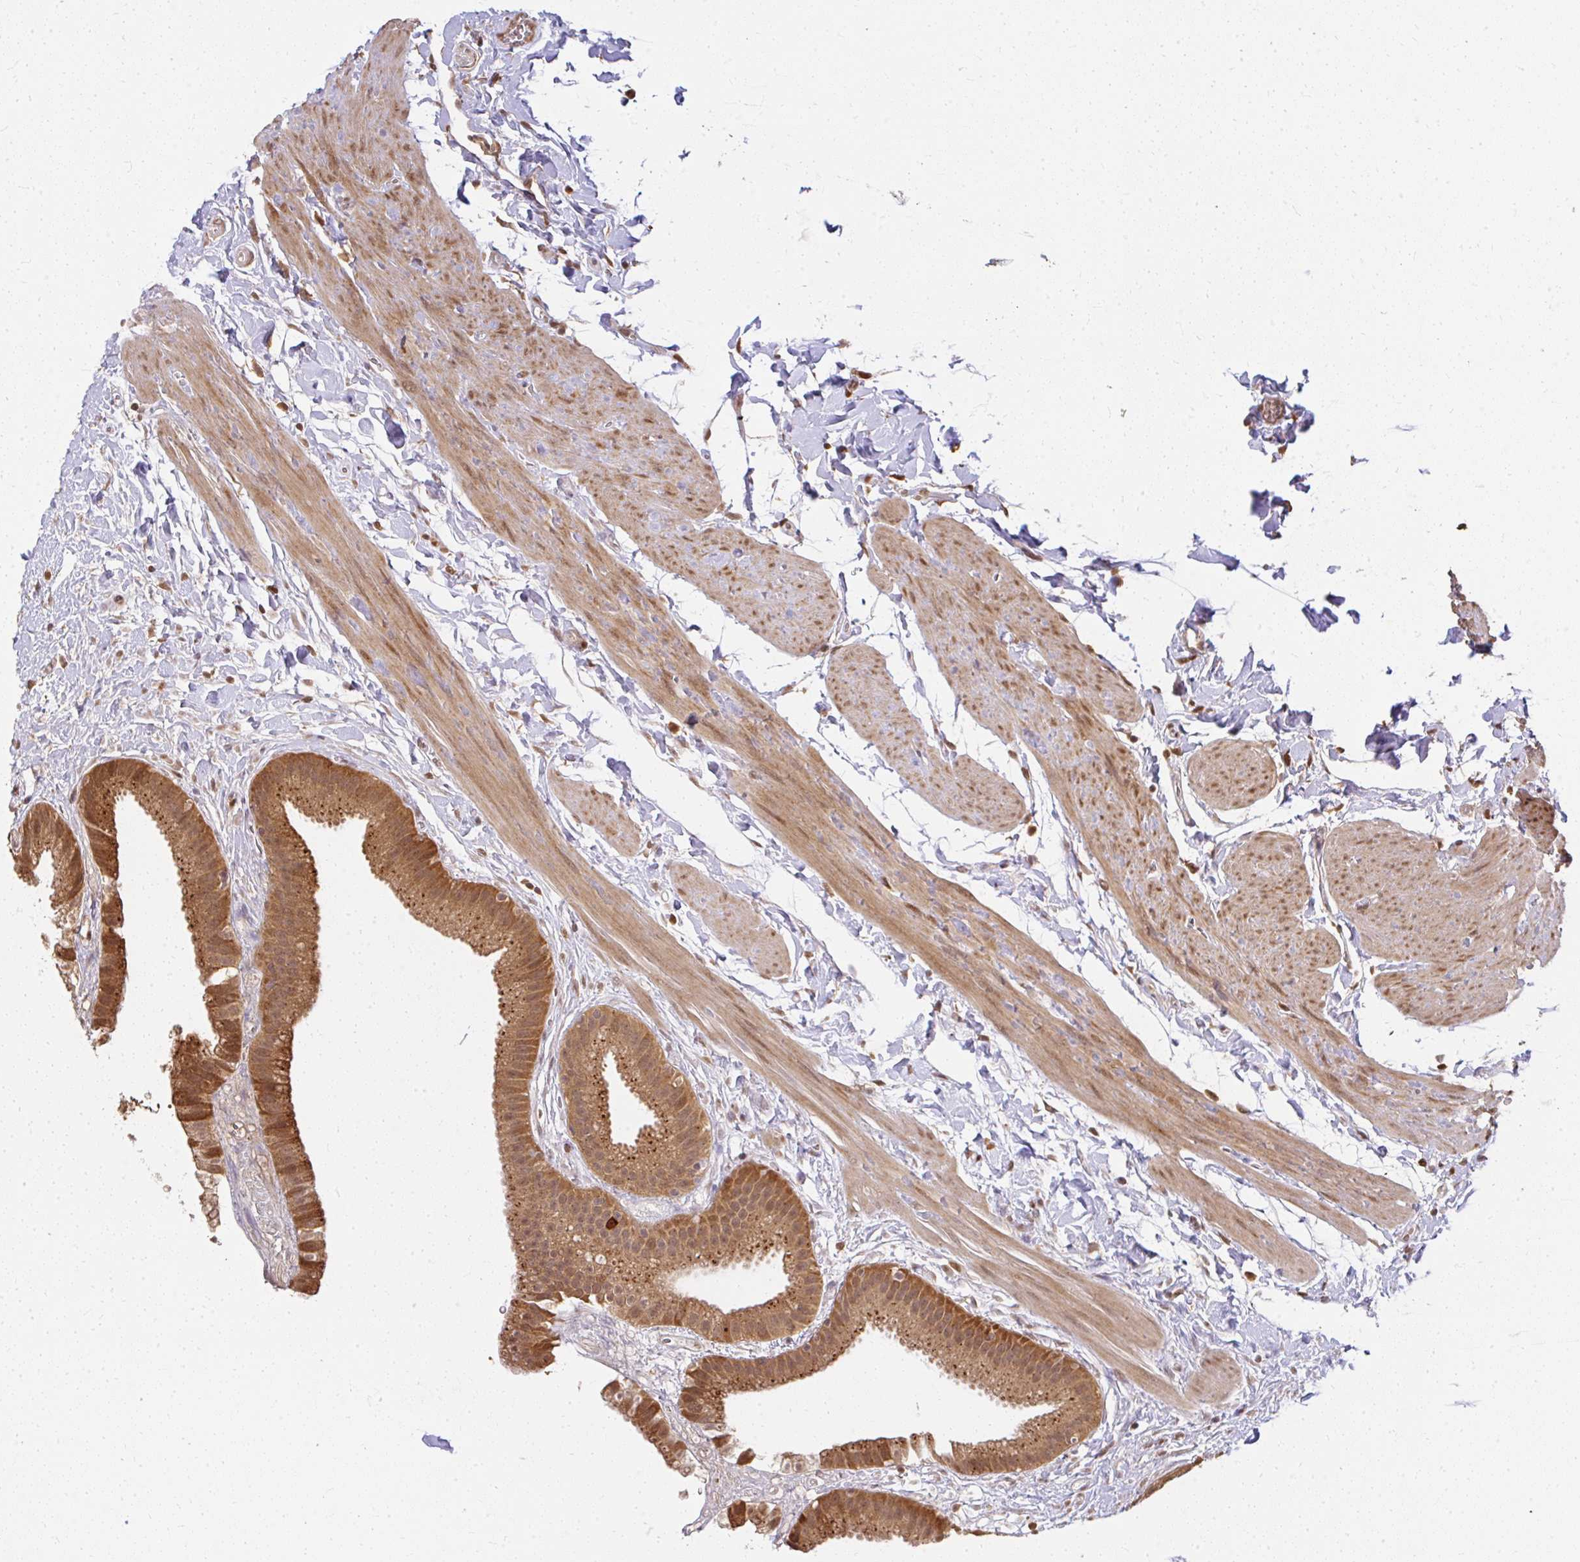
{"staining": {"intensity": "strong", "quantity": ">75%", "location": "cytoplasmic/membranous"}, "tissue": "gallbladder", "cell_type": "Glandular cells", "image_type": "normal", "snomed": [{"axis": "morphology", "description": "Normal tissue, NOS"}, {"axis": "topography", "description": "Gallbladder"}], "caption": "Immunohistochemistry image of normal human gallbladder stained for a protein (brown), which exhibits high levels of strong cytoplasmic/membranous expression in approximately >75% of glandular cells.", "gene": "LARS2", "patient": {"sex": "female", "age": 63}}